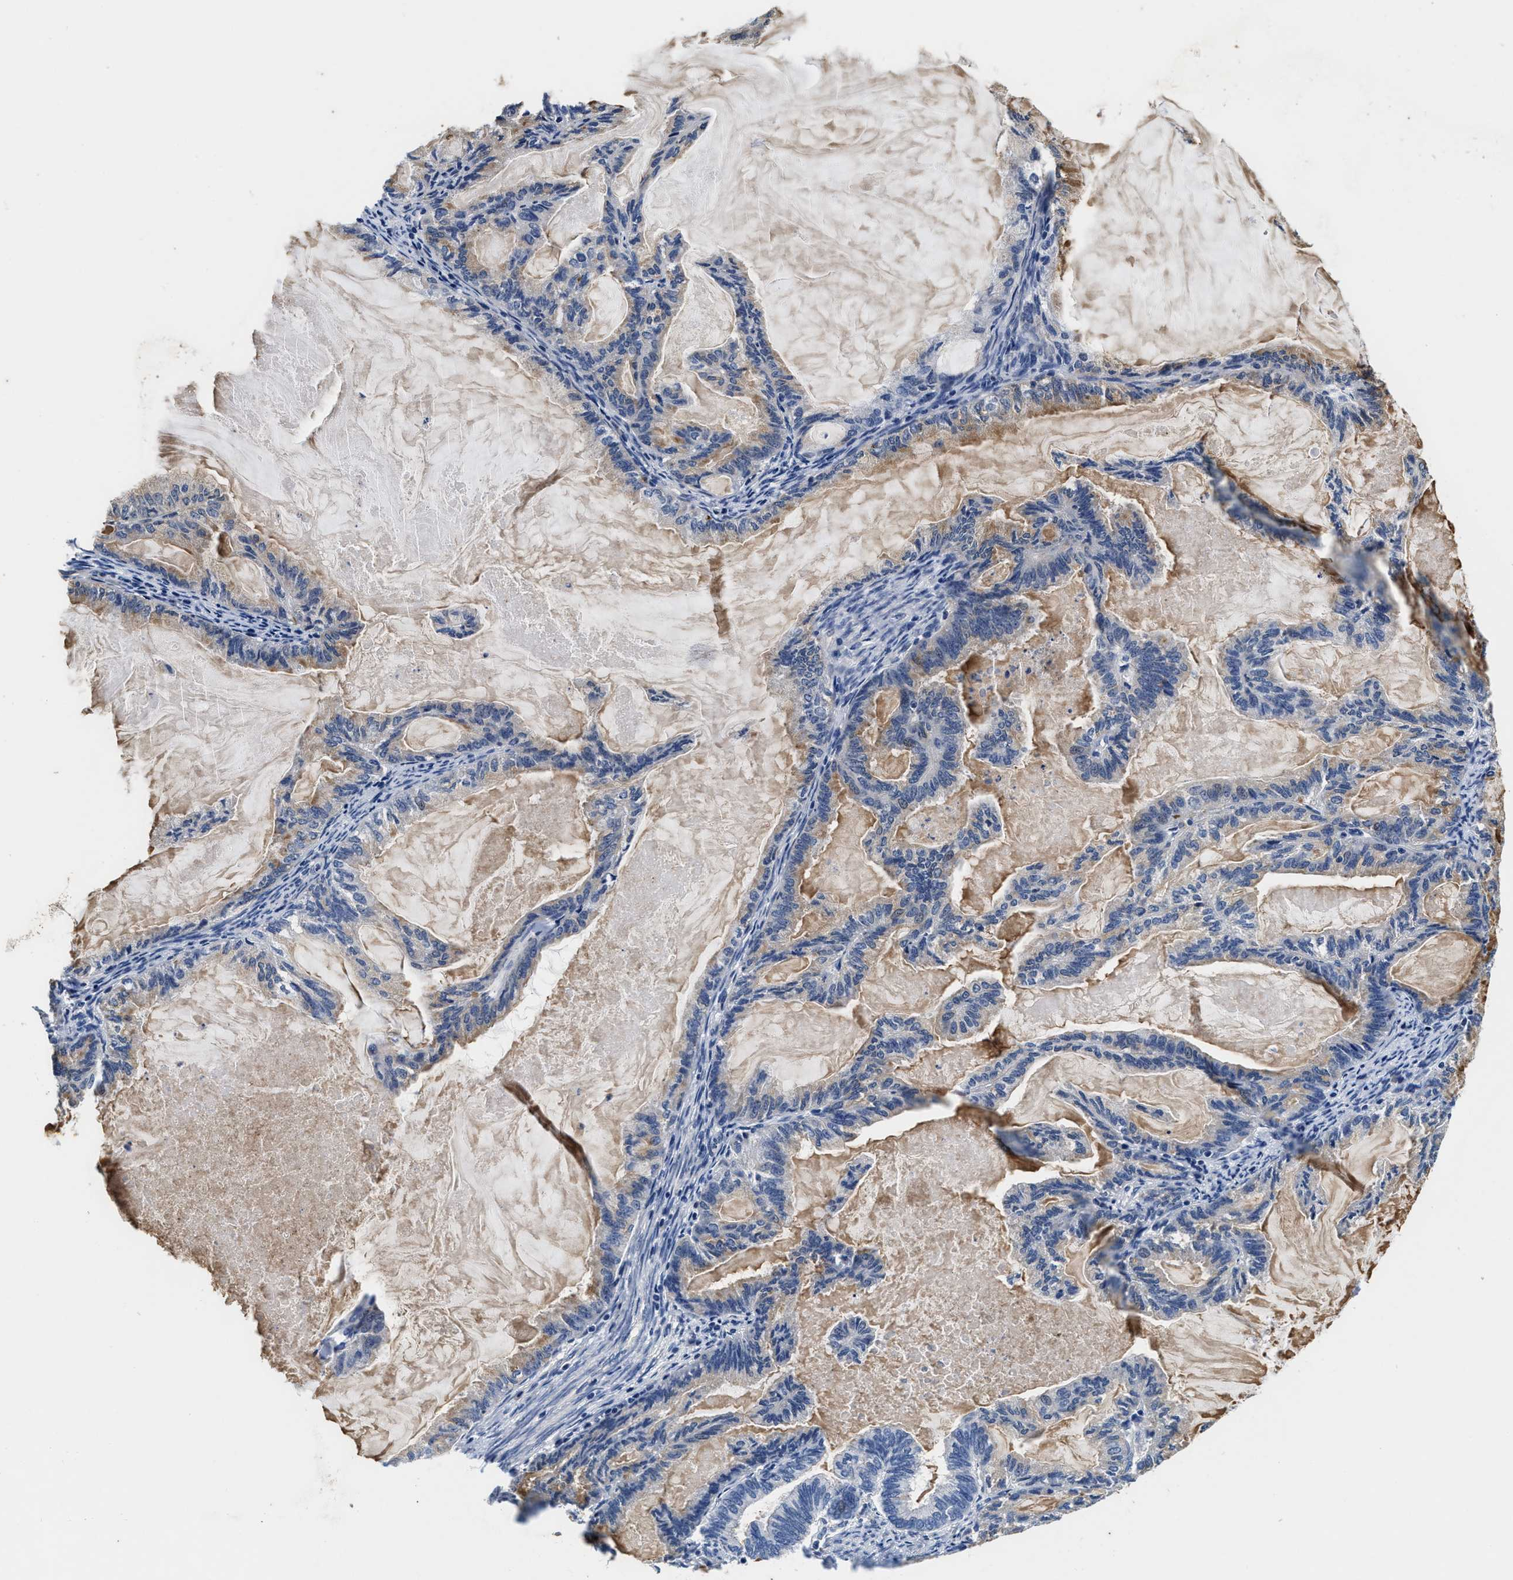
{"staining": {"intensity": "negative", "quantity": "none", "location": "none"}, "tissue": "endometrial cancer", "cell_type": "Tumor cells", "image_type": "cancer", "snomed": [{"axis": "morphology", "description": "Adenocarcinoma, NOS"}, {"axis": "topography", "description": "Endometrium"}], "caption": "Endometrial adenocarcinoma was stained to show a protein in brown. There is no significant staining in tumor cells.", "gene": "PHPT1", "patient": {"sex": "female", "age": 86}}